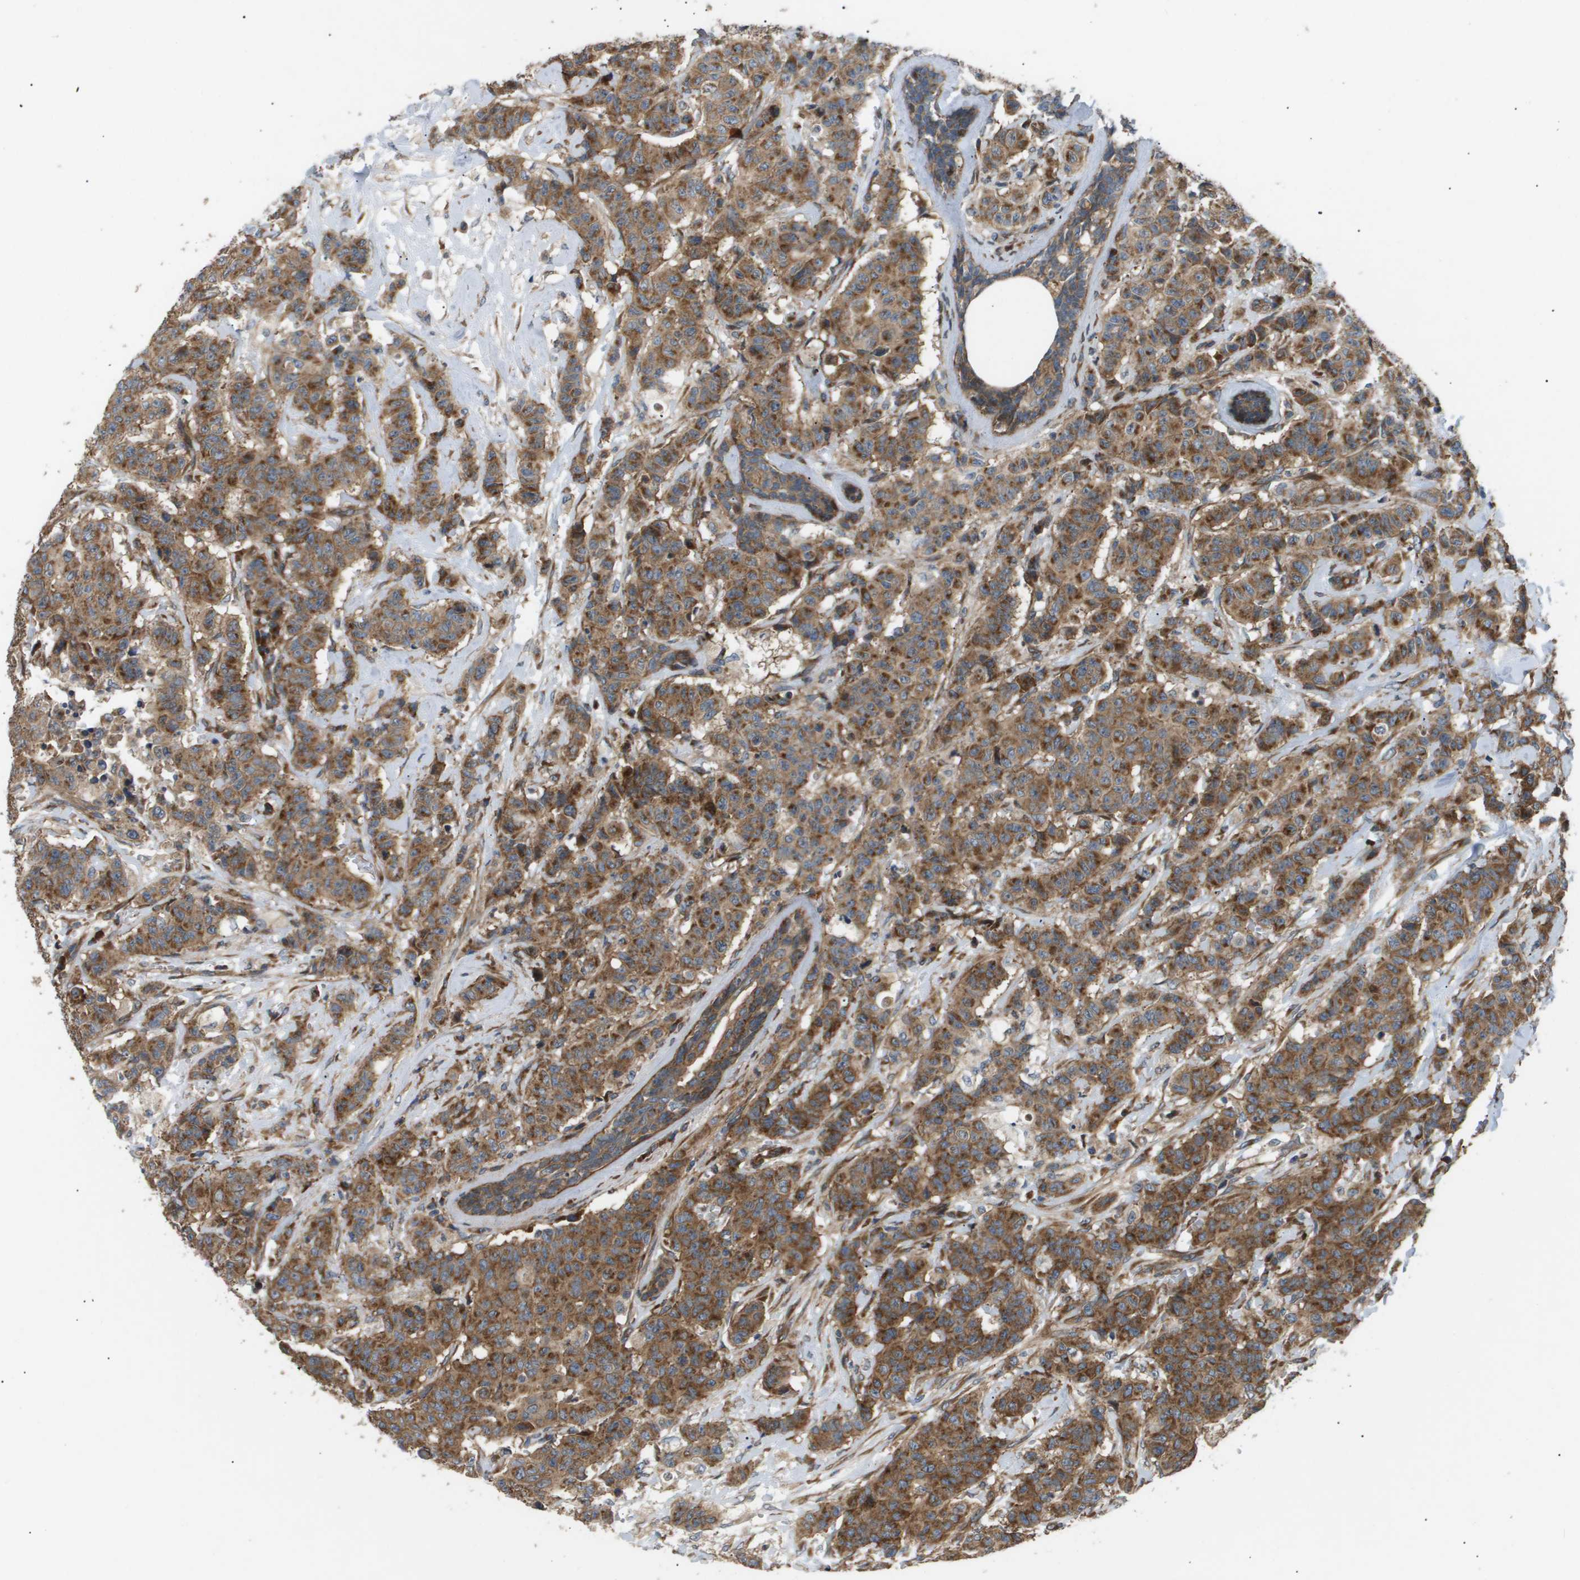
{"staining": {"intensity": "moderate", "quantity": ">75%", "location": "cytoplasmic/membranous"}, "tissue": "breast cancer", "cell_type": "Tumor cells", "image_type": "cancer", "snomed": [{"axis": "morphology", "description": "Normal tissue, NOS"}, {"axis": "morphology", "description": "Duct carcinoma"}, {"axis": "topography", "description": "Breast"}], "caption": "Protein expression analysis of breast cancer demonstrates moderate cytoplasmic/membranous staining in about >75% of tumor cells. Using DAB (3,3'-diaminobenzidine) (brown) and hematoxylin (blue) stains, captured at high magnification using brightfield microscopy.", "gene": "LYSMD3", "patient": {"sex": "female", "age": 40}}